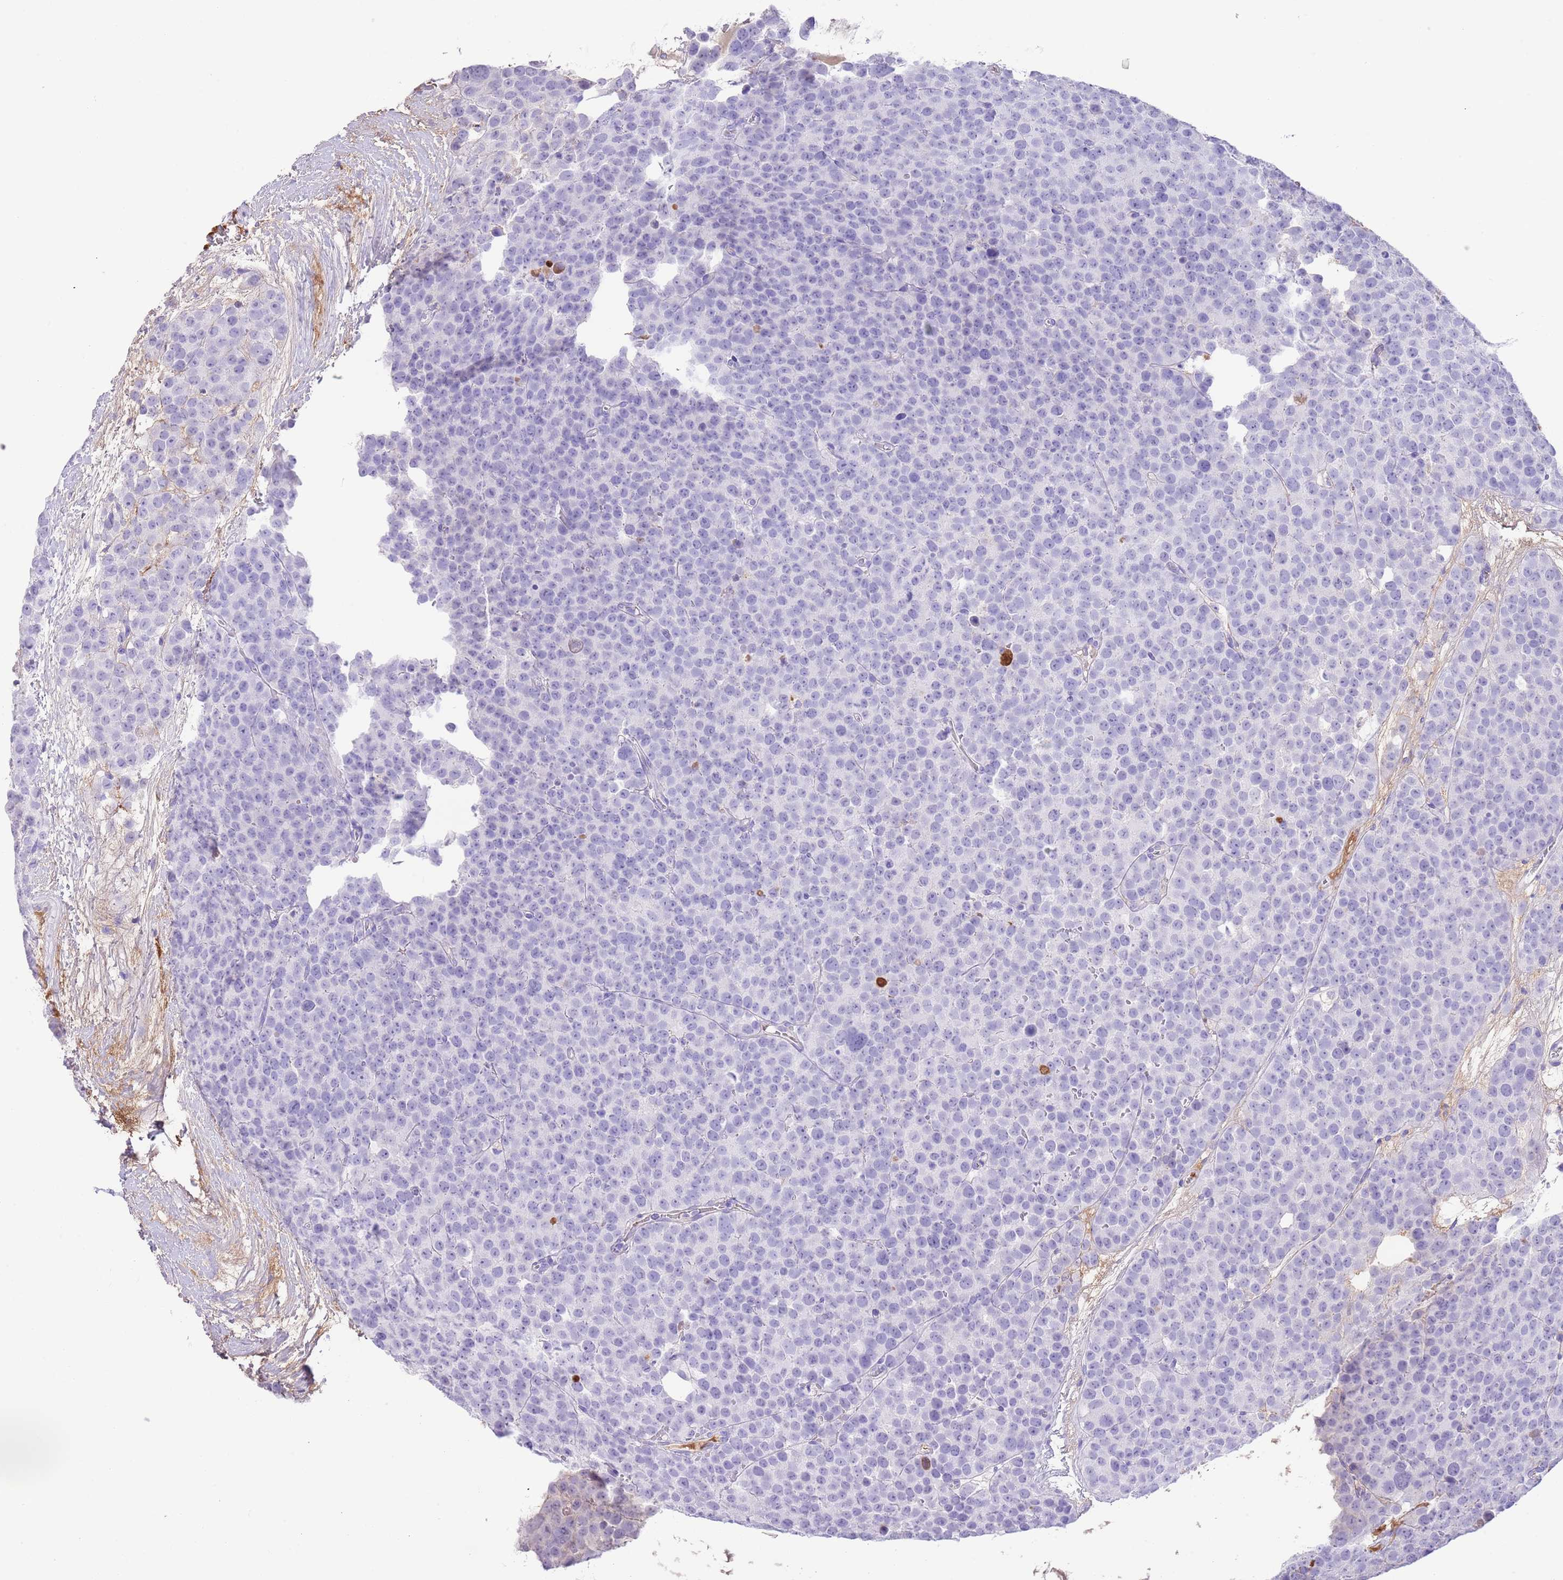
{"staining": {"intensity": "negative", "quantity": "none", "location": "none"}, "tissue": "testis cancer", "cell_type": "Tumor cells", "image_type": "cancer", "snomed": [{"axis": "morphology", "description": "Seminoma, NOS"}, {"axis": "topography", "description": "Testis"}], "caption": "Immunohistochemistry (IHC) histopathology image of neoplastic tissue: human testis cancer stained with DAB (3,3'-diaminobenzidine) shows no significant protein expression in tumor cells.", "gene": "IGF1", "patient": {"sex": "male", "age": 71}}